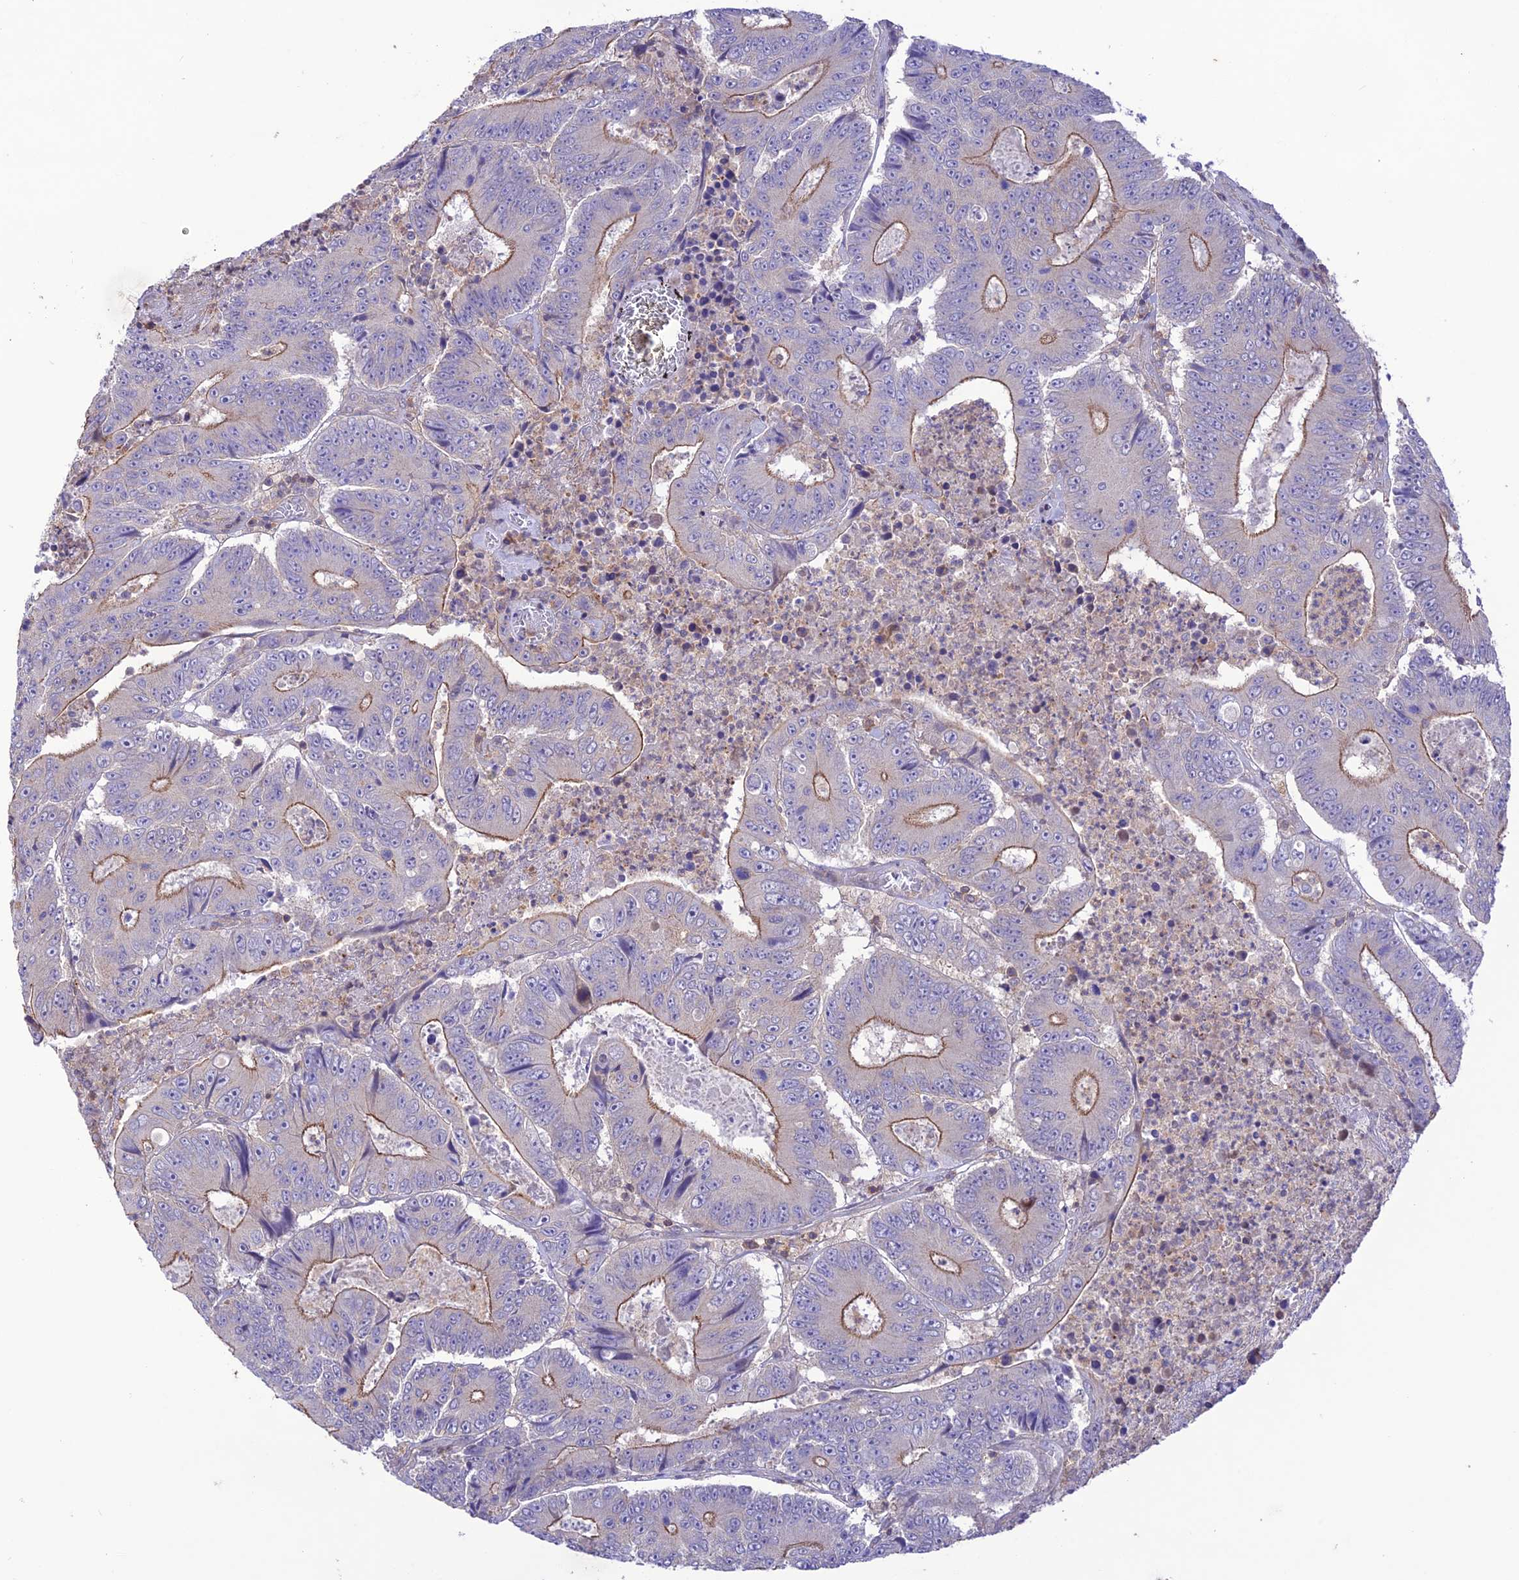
{"staining": {"intensity": "moderate", "quantity": "<25%", "location": "cytoplasmic/membranous"}, "tissue": "colorectal cancer", "cell_type": "Tumor cells", "image_type": "cancer", "snomed": [{"axis": "morphology", "description": "Adenocarcinoma, NOS"}, {"axis": "topography", "description": "Colon"}], "caption": "Human colorectal cancer stained with a brown dye shows moderate cytoplasmic/membranous positive staining in about <25% of tumor cells.", "gene": "FCHSD1", "patient": {"sex": "male", "age": 83}}